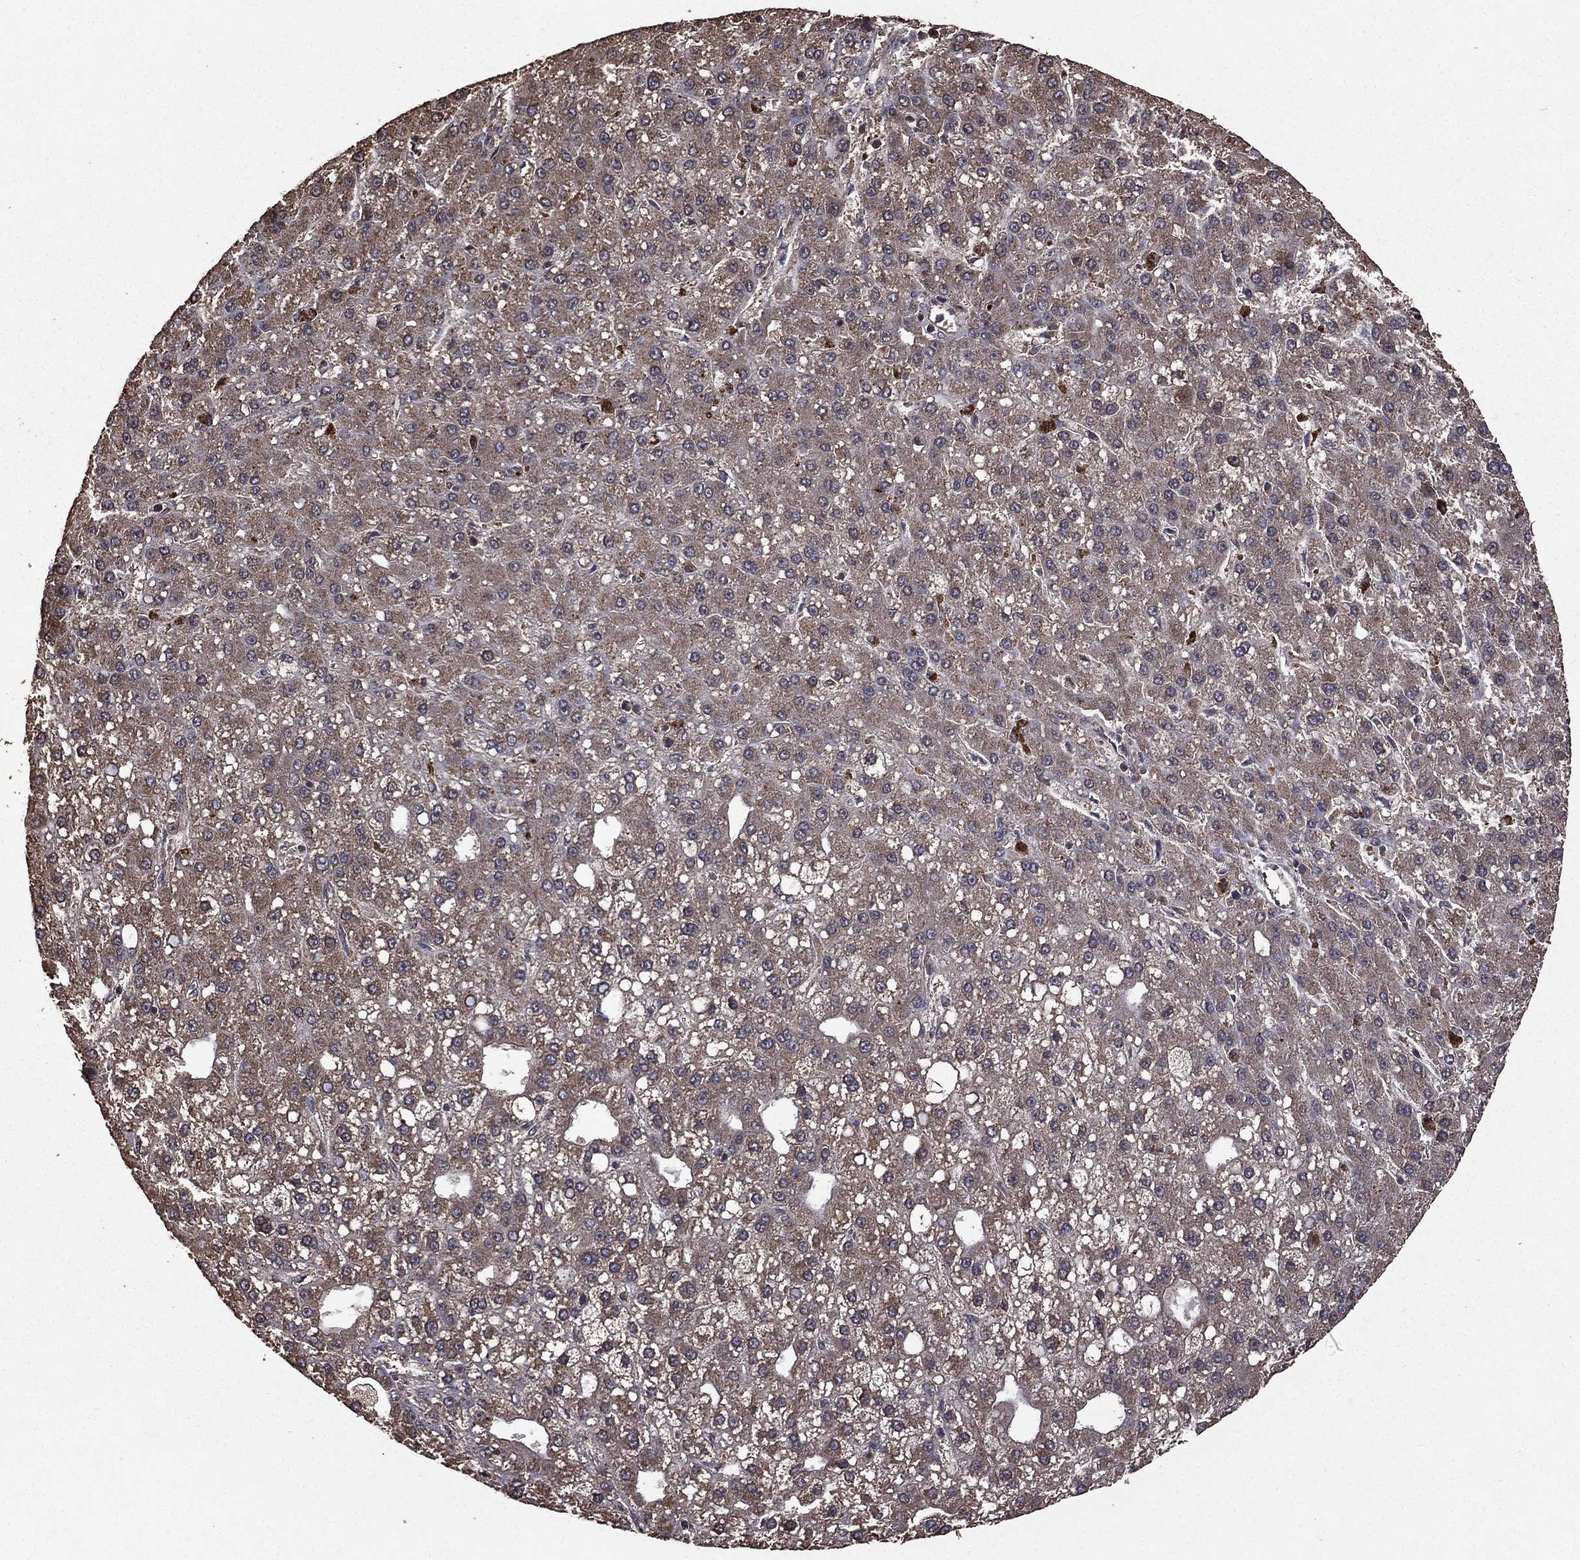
{"staining": {"intensity": "negative", "quantity": "none", "location": "none"}, "tissue": "liver cancer", "cell_type": "Tumor cells", "image_type": "cancer", "snomed": [{"axis": "morphology", "description": "Carcinoma, Hepatocellular, NOS"}, {"axis": "topography", "description": "Liver"}], "caption": "The histopathology image demonstrates no staining of tumor cells in liver cancer.", "gene": "BIRC6", "patient": {"sex": "male", "age": 67}}